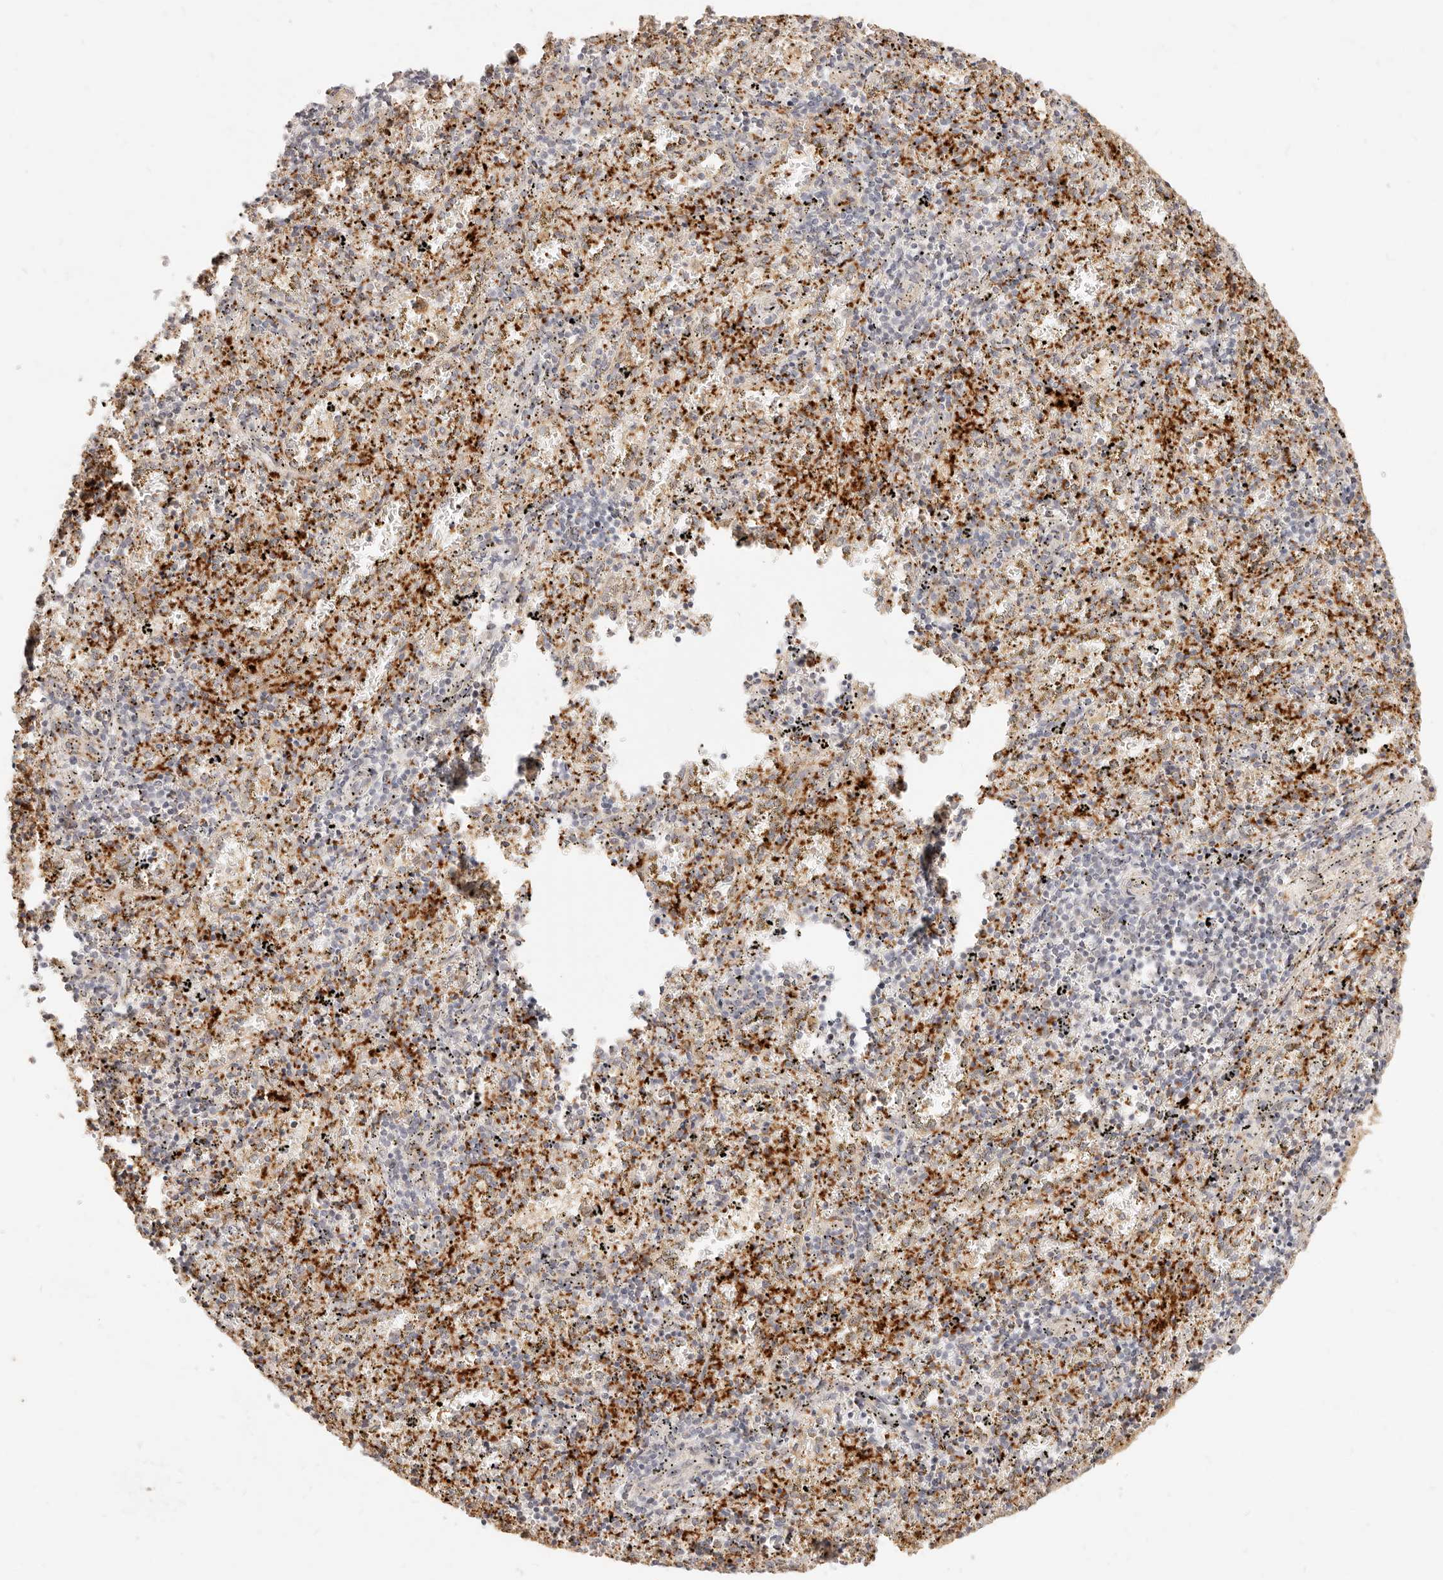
{"staining": {"intensity": "negative", "quantity": "none", "location": "none"}, "tissue": "spleen", "cell_type": "Cells in red pulp", "image_type": "normal", "snomed": [{"axis": "morphology", "description": "Normal tissue, NOS"}, {"axis": "topography", "description": "Spleen"}], "caption": "DAB (3,3'-diaminobenzidine) immunohistochemical staining of benign spleen demonstrates no significant expression in cells in red pulp. The staining was performed using DAB (3,3'-diaminobenzidine) to visualize the protein expression in brown, while the nuclei were stained in blue with hematoxylin (Magnification: 20x).", "gene": "UBXN10", "patient": {"sex": "male", "age": 11}}